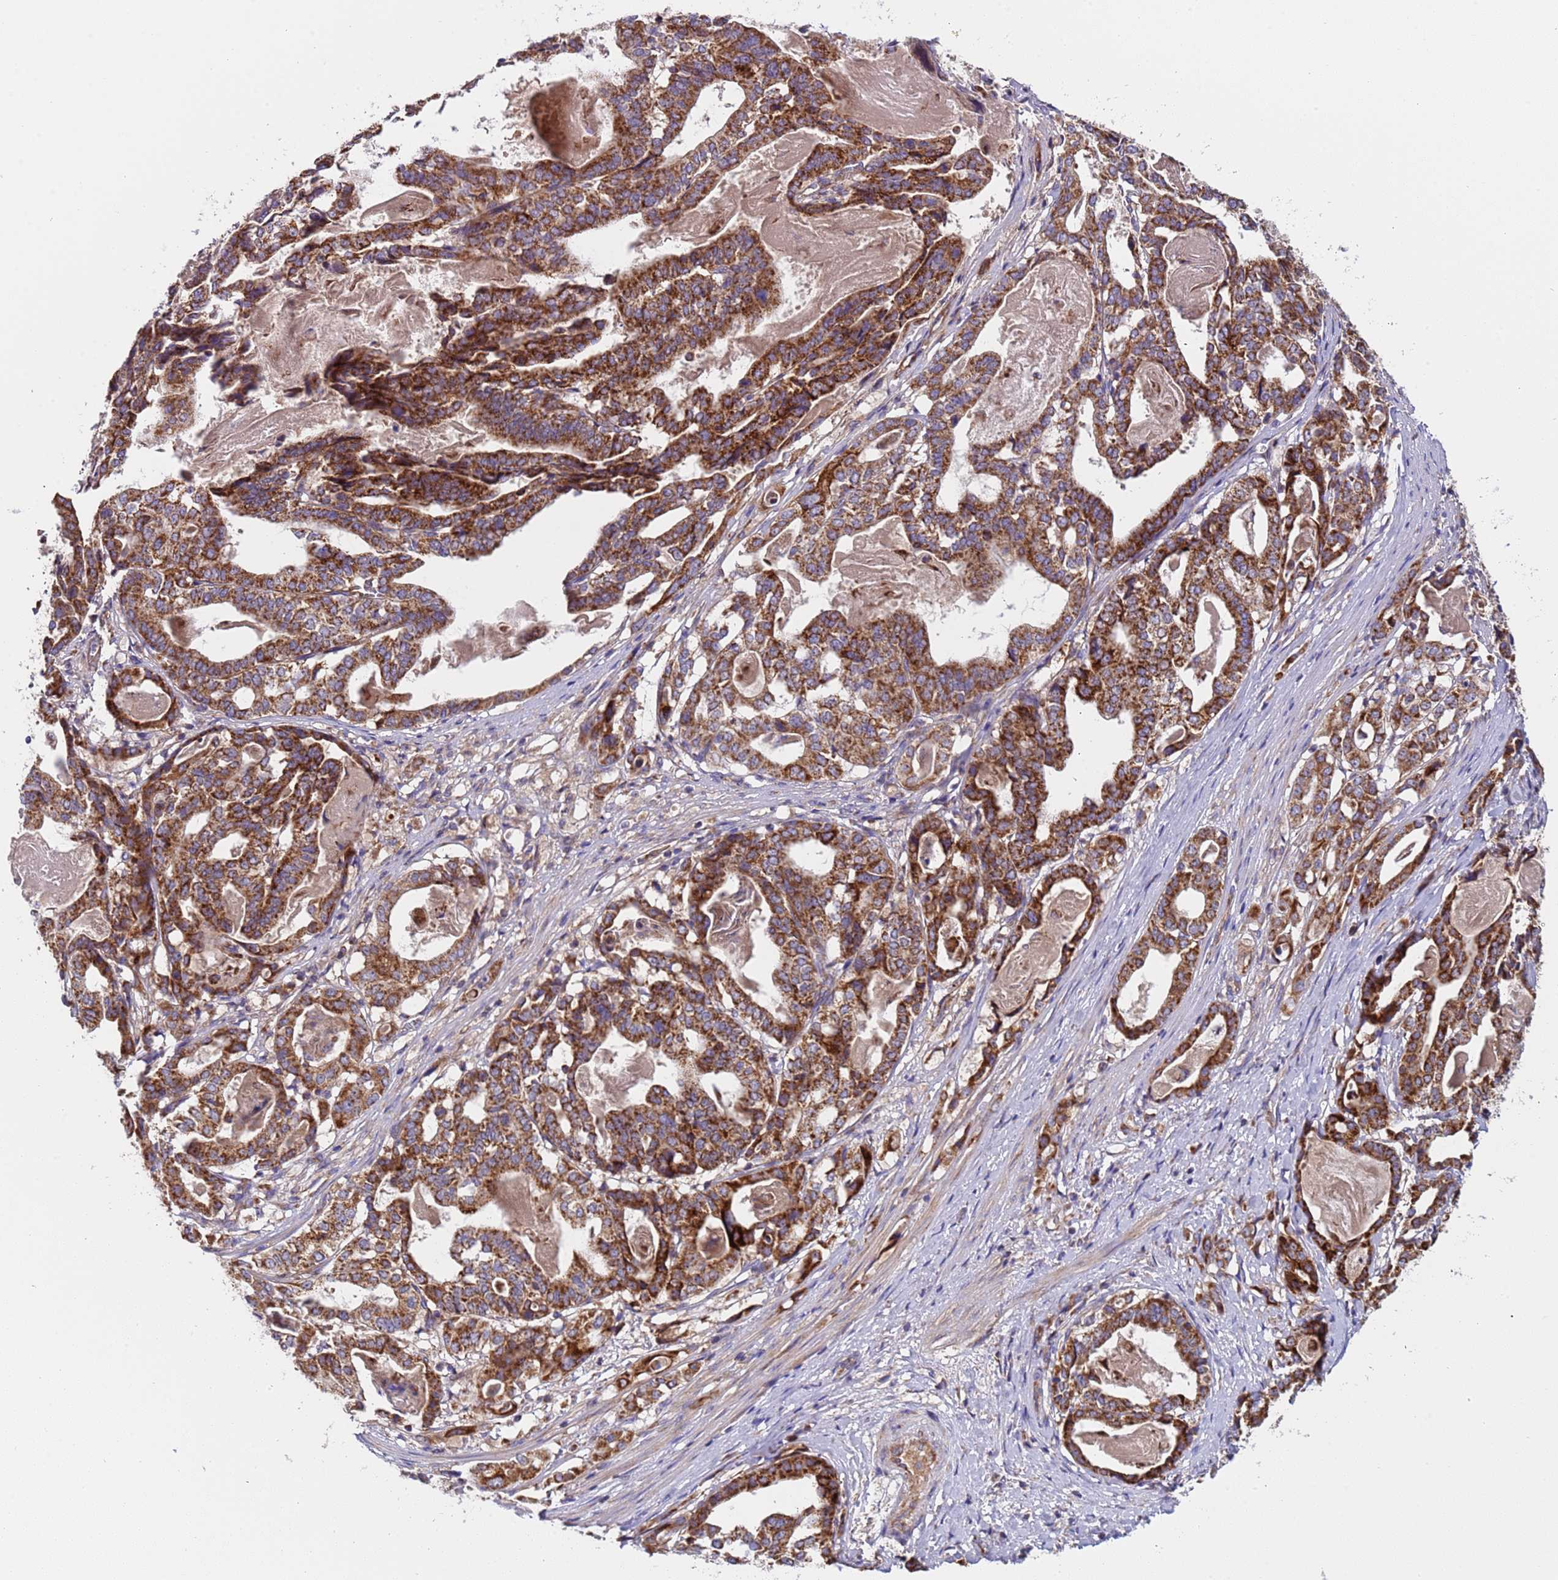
{"staining": {"intensity": "strong", "quantity": ">75%", "location": "cytoplasmic/membranous"}, "tissue": "stomach cancer", "cell_type": "Tumor cells", "image_type": "cancer", "snomed": [{"axis": "morphology", "description": "Adenocarcinoma, NOS"}, {"axis": "topography", "description": "Stomach"}], "caption": "Protein staining shows strong cytoplasmic/membranous staining in about >75% of tumor cells in stomach cancer (adenocarcinoma).", "gene": "TMEM126A", "patient": {"sex": "male", "age": 48}}